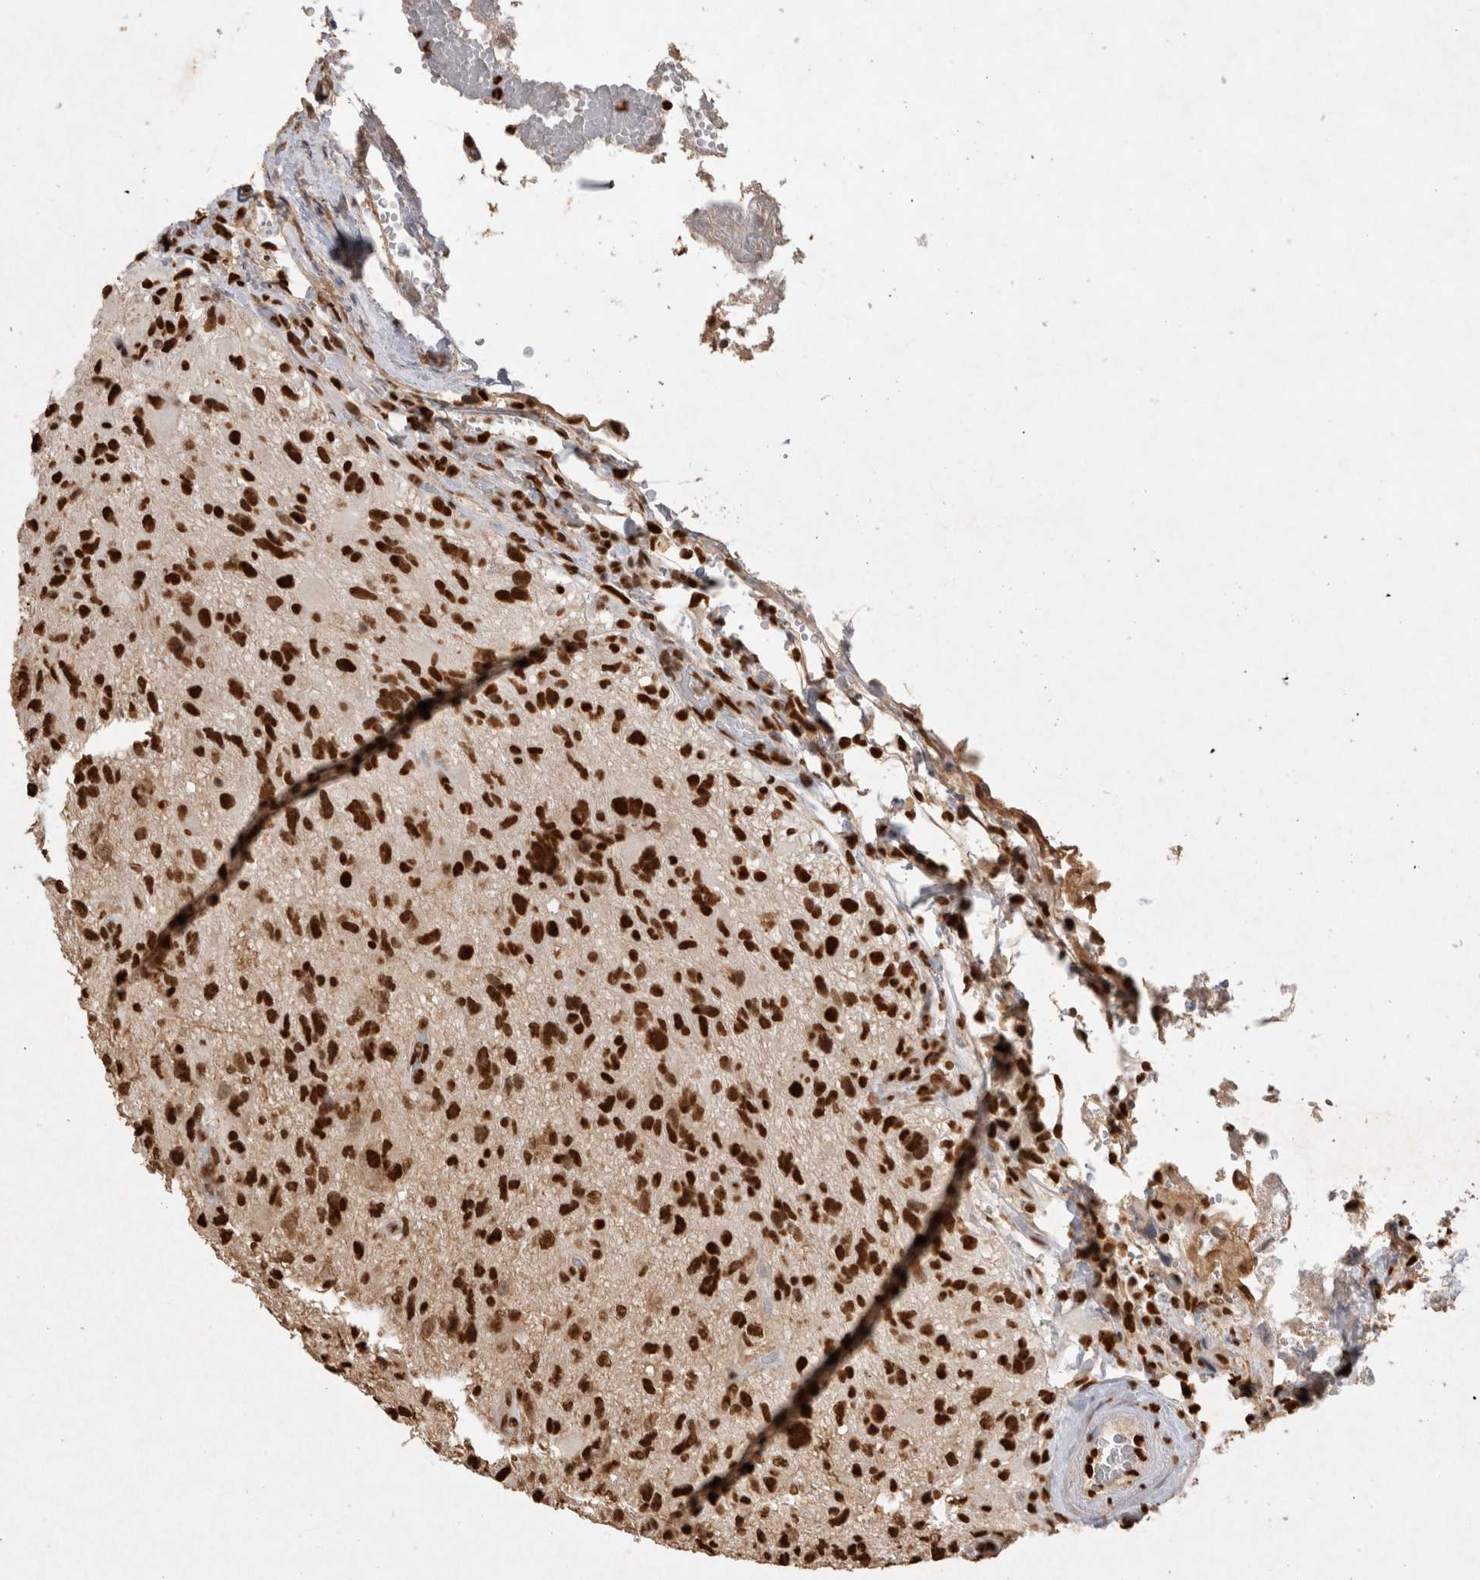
{"staining": {"intensity": "strong", "quantity": ">75%", "location": "nuclear"}, "tissue": "glioma", "cell_type": "Tumor cells", "image_type": "cancer", "snomed": [{"axis": "morphology", "description": "Glioma, malignant, High grade"}, {"axis": "topography", "description": "Brain"}], "caption": "Tumor cells demonstrate strong nuclear staining in about >75% of cells in malignant glioma (high-grade).", "gene": "HDGF", "patient": {"sex": "male", "age": 33}}